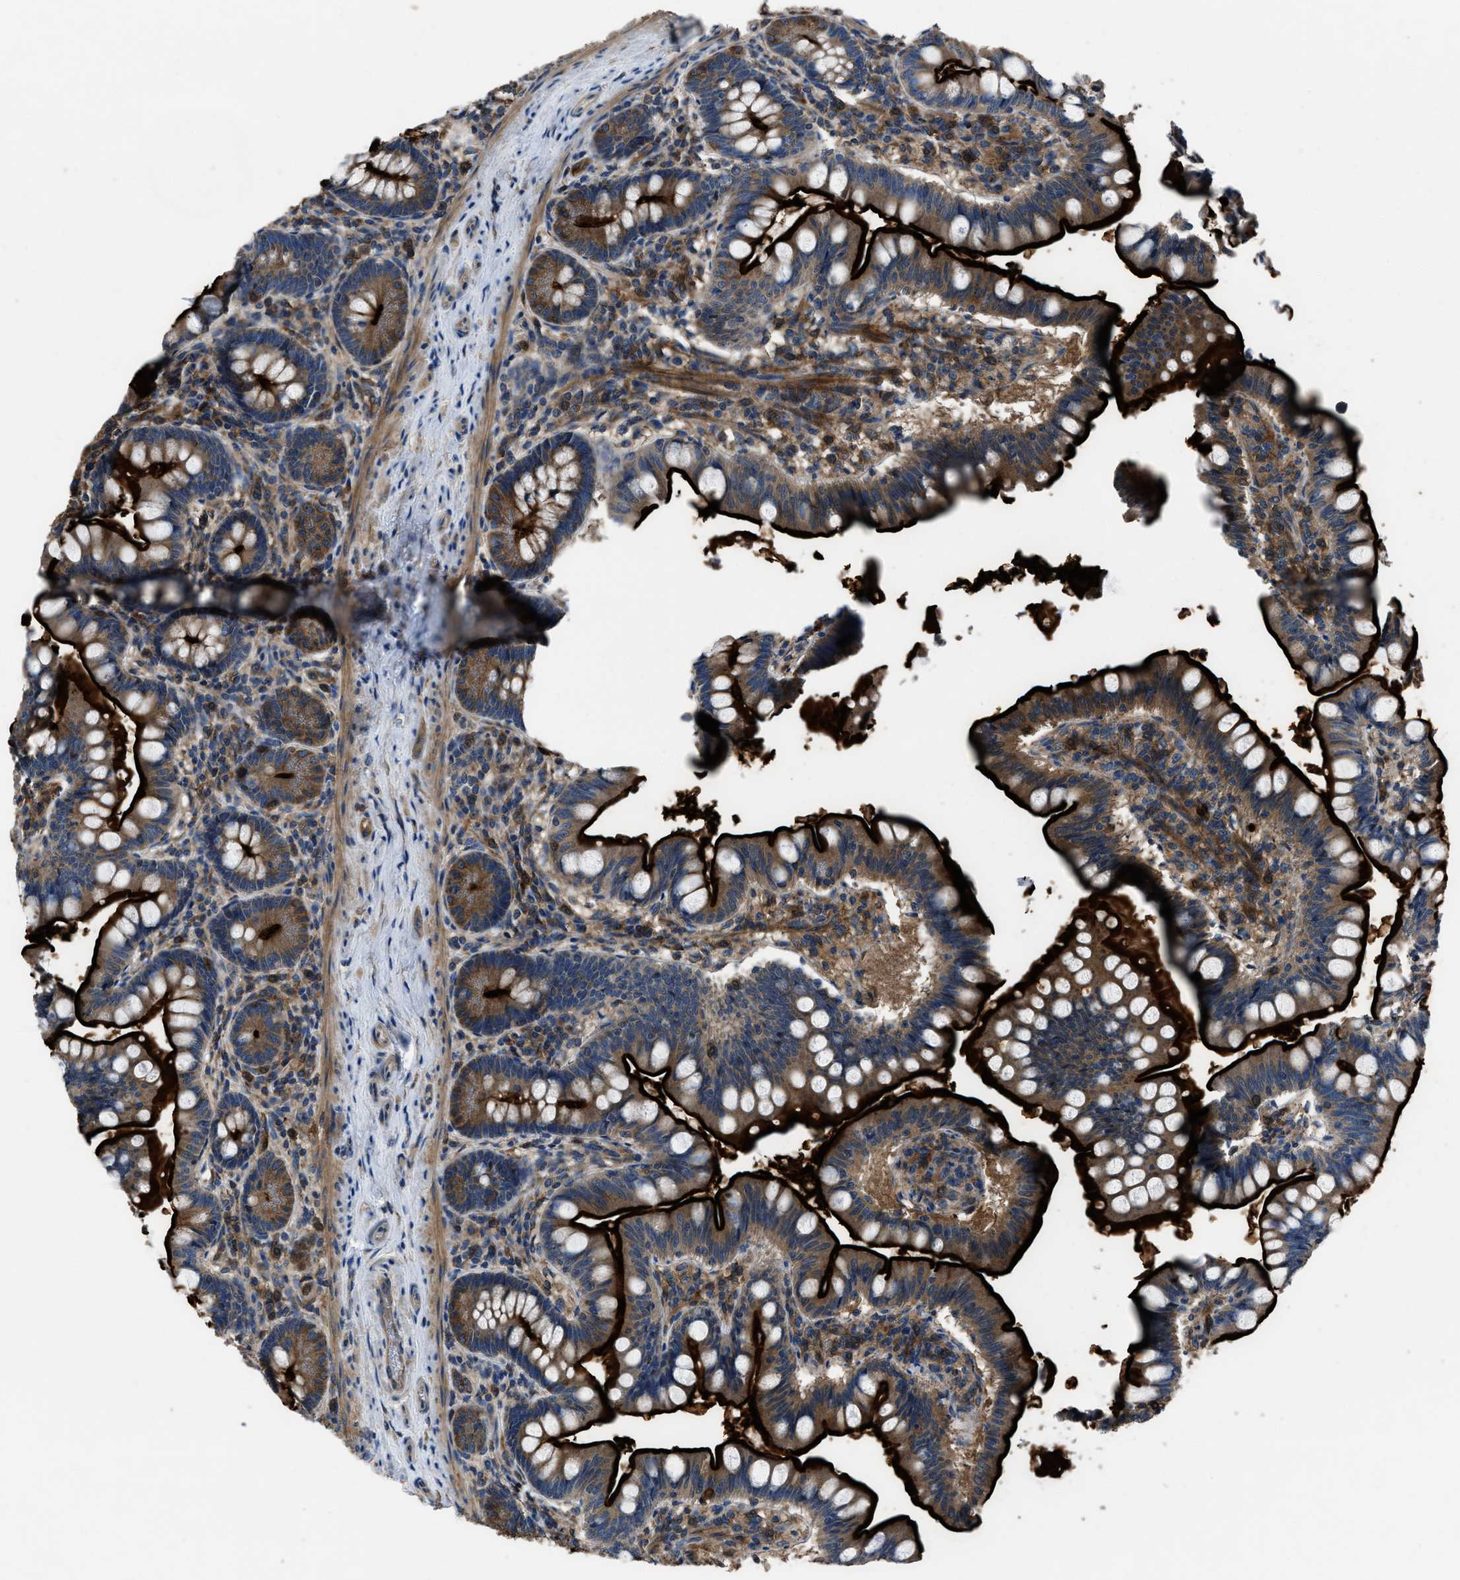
{"staining": {"intensity": "strong", "quantity": ">75%", "location": "cytoplasmic/membranous"}, "tissue": "small intestine", "cell_type": "Glandular cells", "image_type": "normal", "snomed": [{"axis": "morphology", "description": "Normal tissue, NOS"}, {"axis": "topography", "description": "Small intestine"}], "caption": "Immunohistochemical staining of unremarkable human small intestine exhibits strong cytoplasmic/membranous protein expression in approximately >75% of glandular cells. The protein of interest is shown in brown color, while the nuclei are stained blue.", "gene": "ANGPT1", "patient": {"sex": "male", "age": 7}}